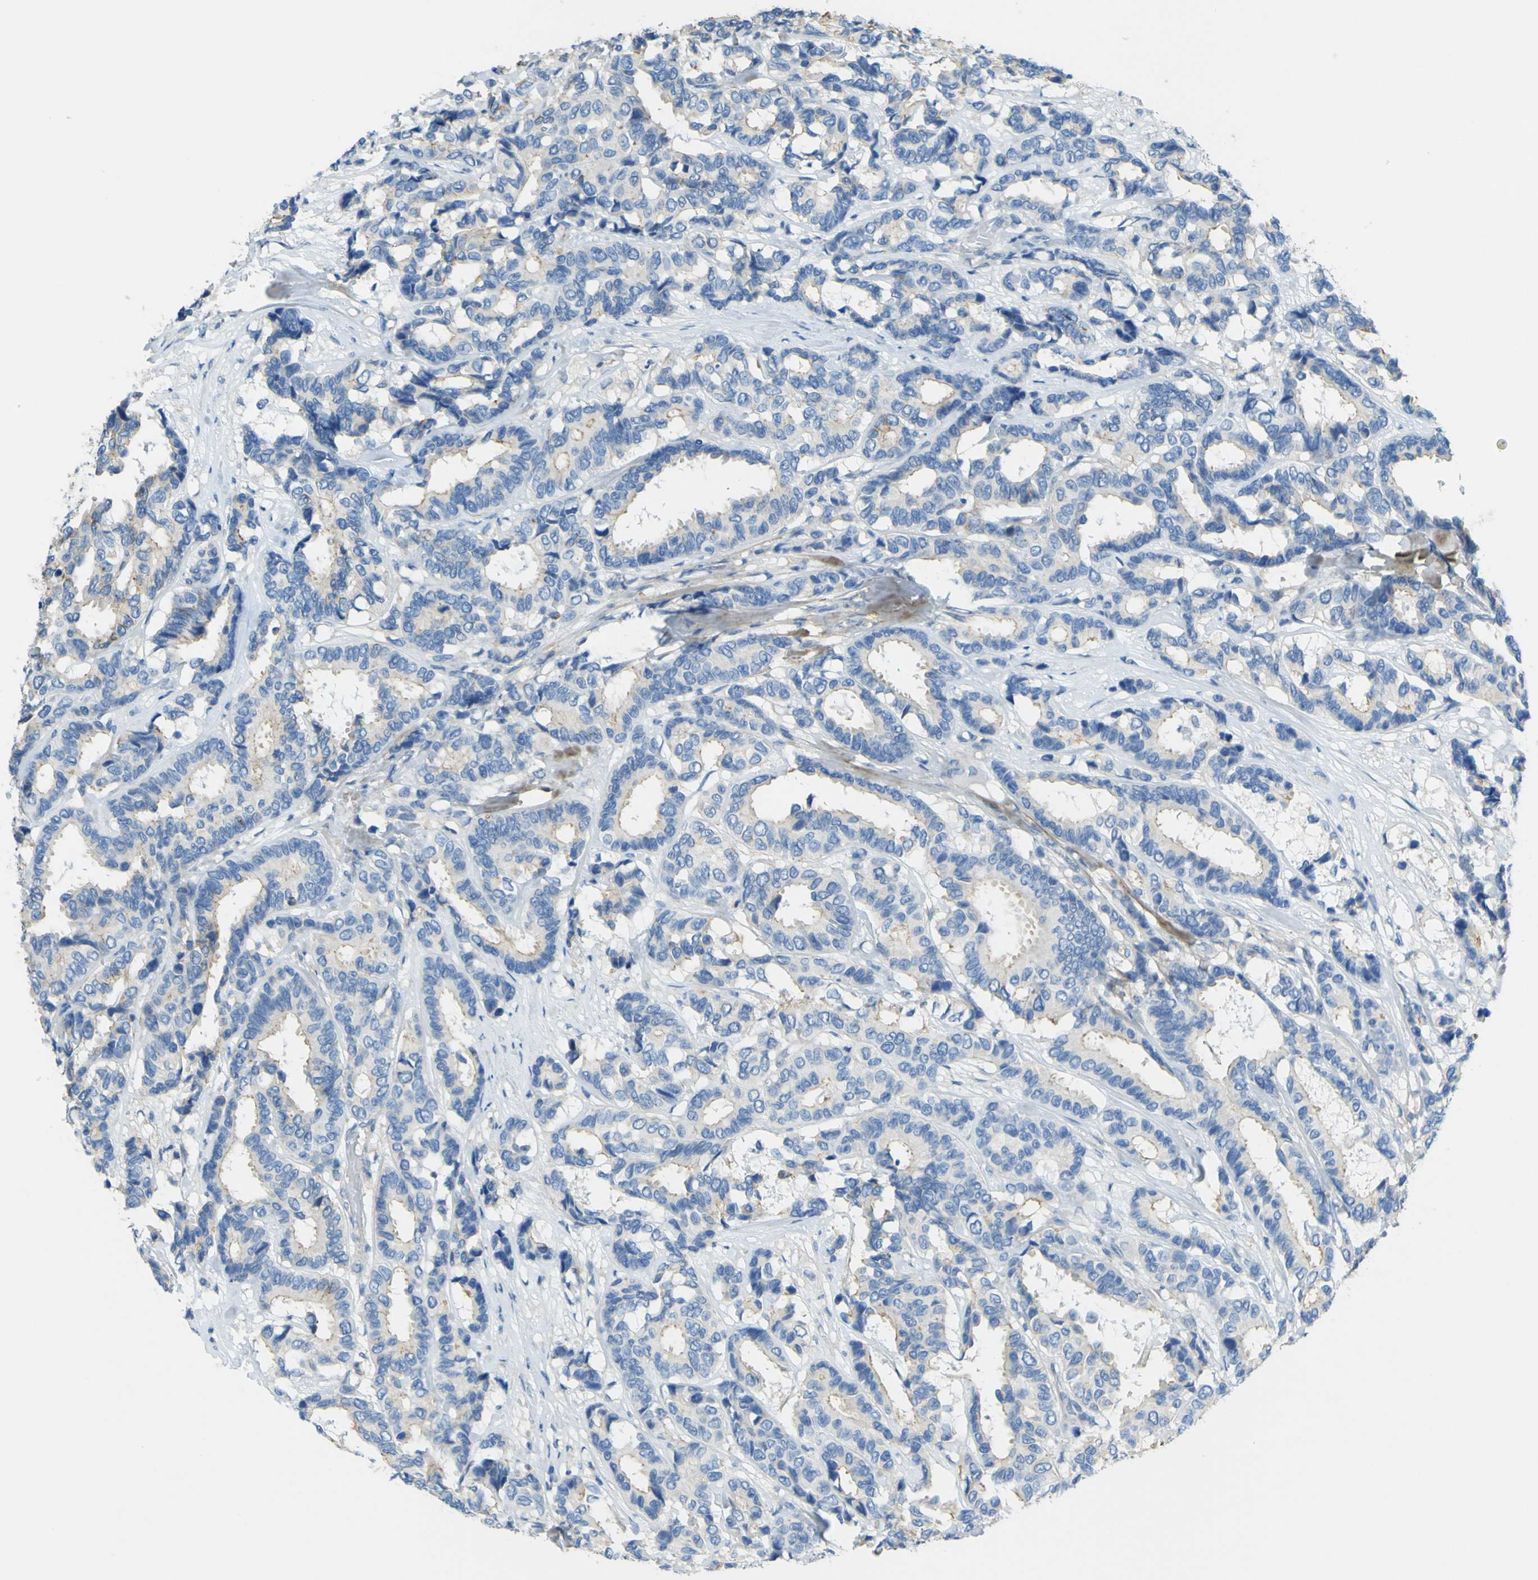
{"staining": {"intensity": "weak", "quantity": ">75%", "location": "cytoplasmic/membranous"}, "tissue": "breast cancer", "cell_type": "Tumor cells", "image_type": "cancer", "snomed": [{"axis": "morphology", "description": "Duct carcinoma"}, {"axis": "topography", "description": "Breast"}], "caption": "High-magnification brightfield microscopy of breast infiltrating ductal carcinoma stained with DAB (brown) and counterstained with hematoxylin (blue). tumor cells exhibit weak cytoplasmic/membranous expression is seen in approximately>75% of cells.", "gene": "OGN", "patient": {"sex": "female", "age": 87}}